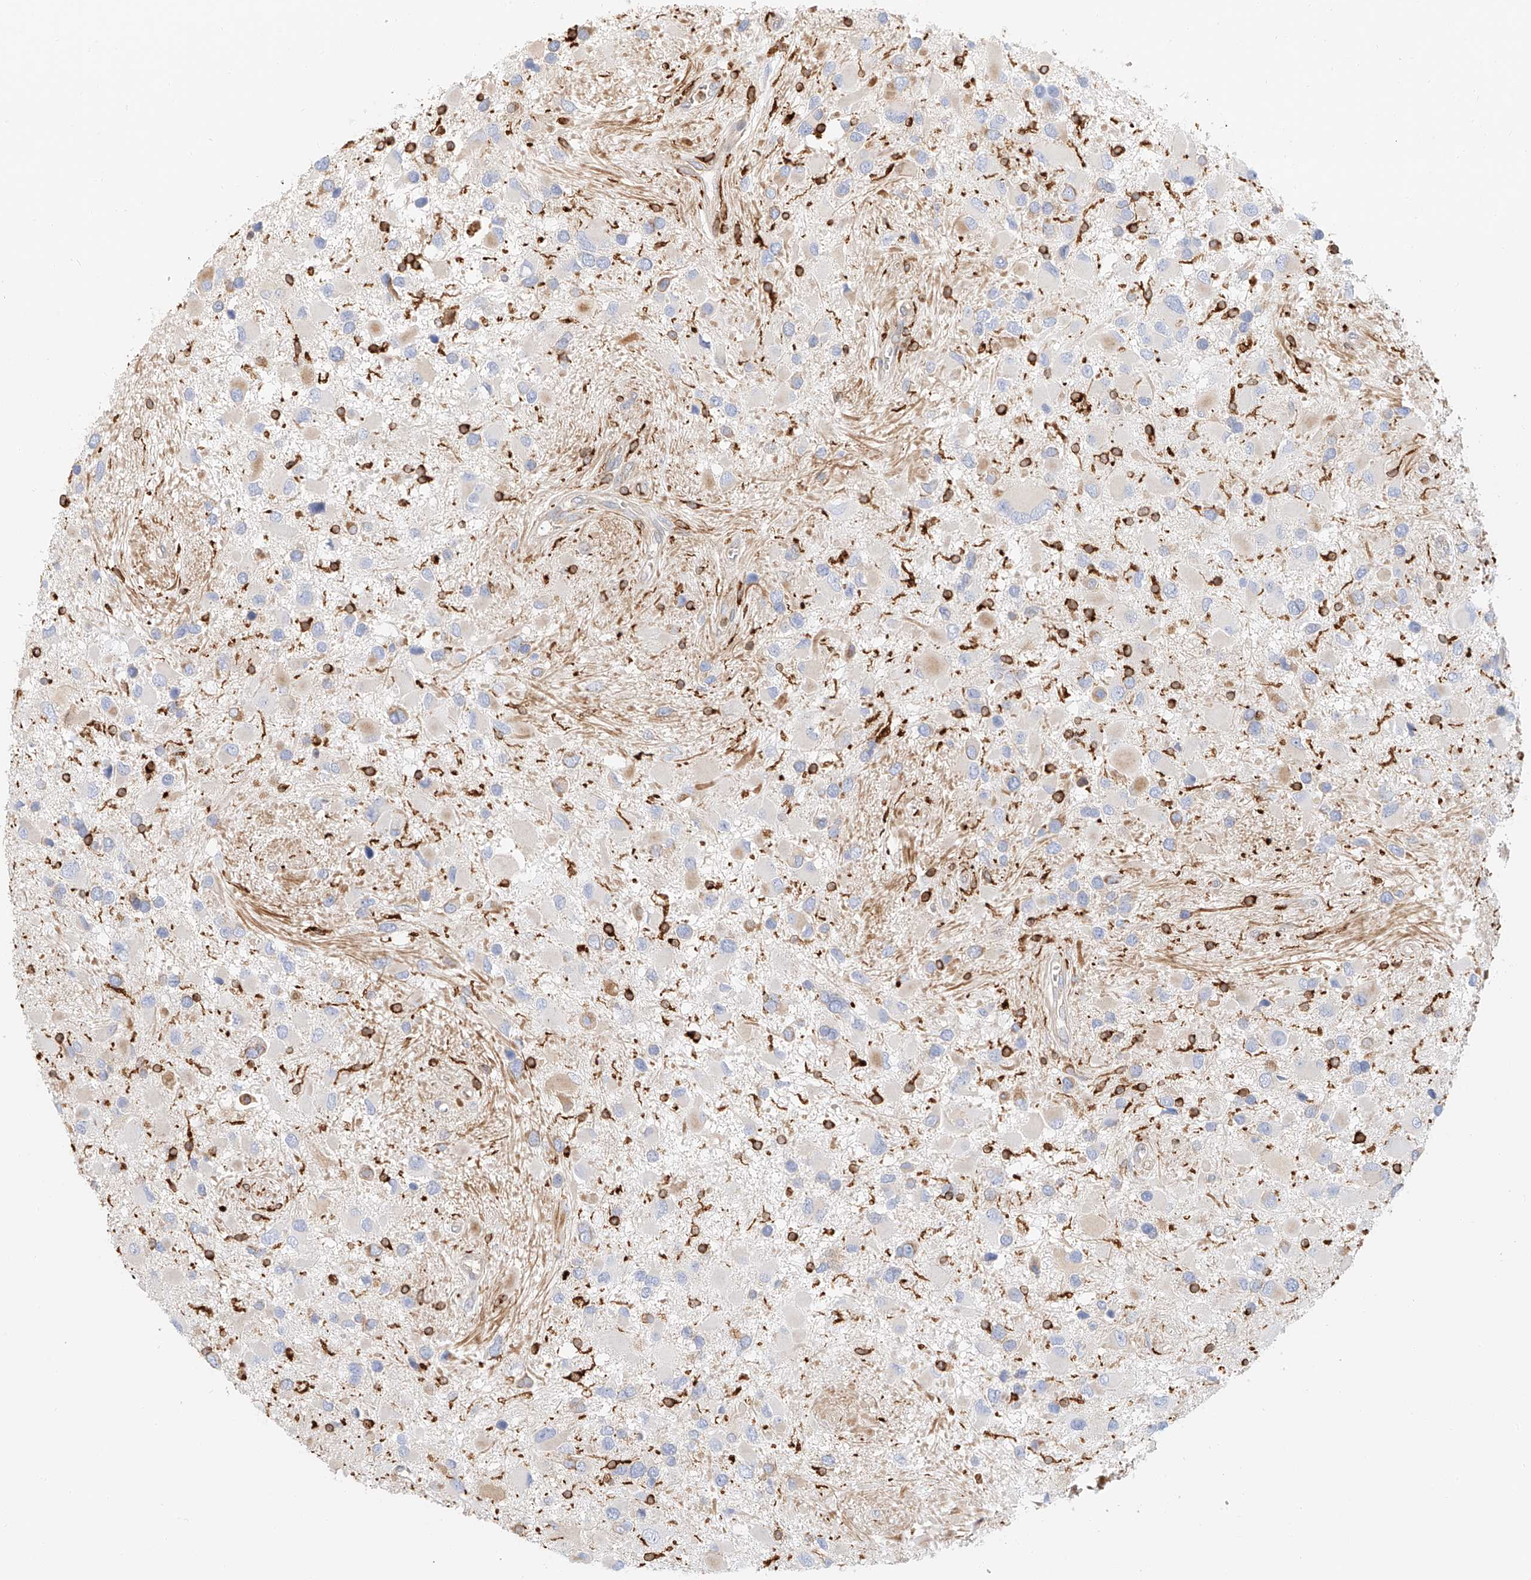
{"staining": {"intensity": "negative", "quantity": "none", "location": "none"}, "tissue": "glioma", "cell_type": "Tumor cells", "image_type": "cancer", "snomed": [{"axis": "morphology", "description": "Glioma, malignant, High grade"}, {"axis": "topography", "description": "Brain"}], "caption": "DAB immunohistochemical staining of human glioma reveals no significant staining in tumor cells. The staining was performed using DAB to visualize the protein expression in brown, while the nuclei were stained in blue with hematoxylin (Magnification: 20x).", "gene": "DHRS7", "patient": {"sex": "male", "age": 53}}